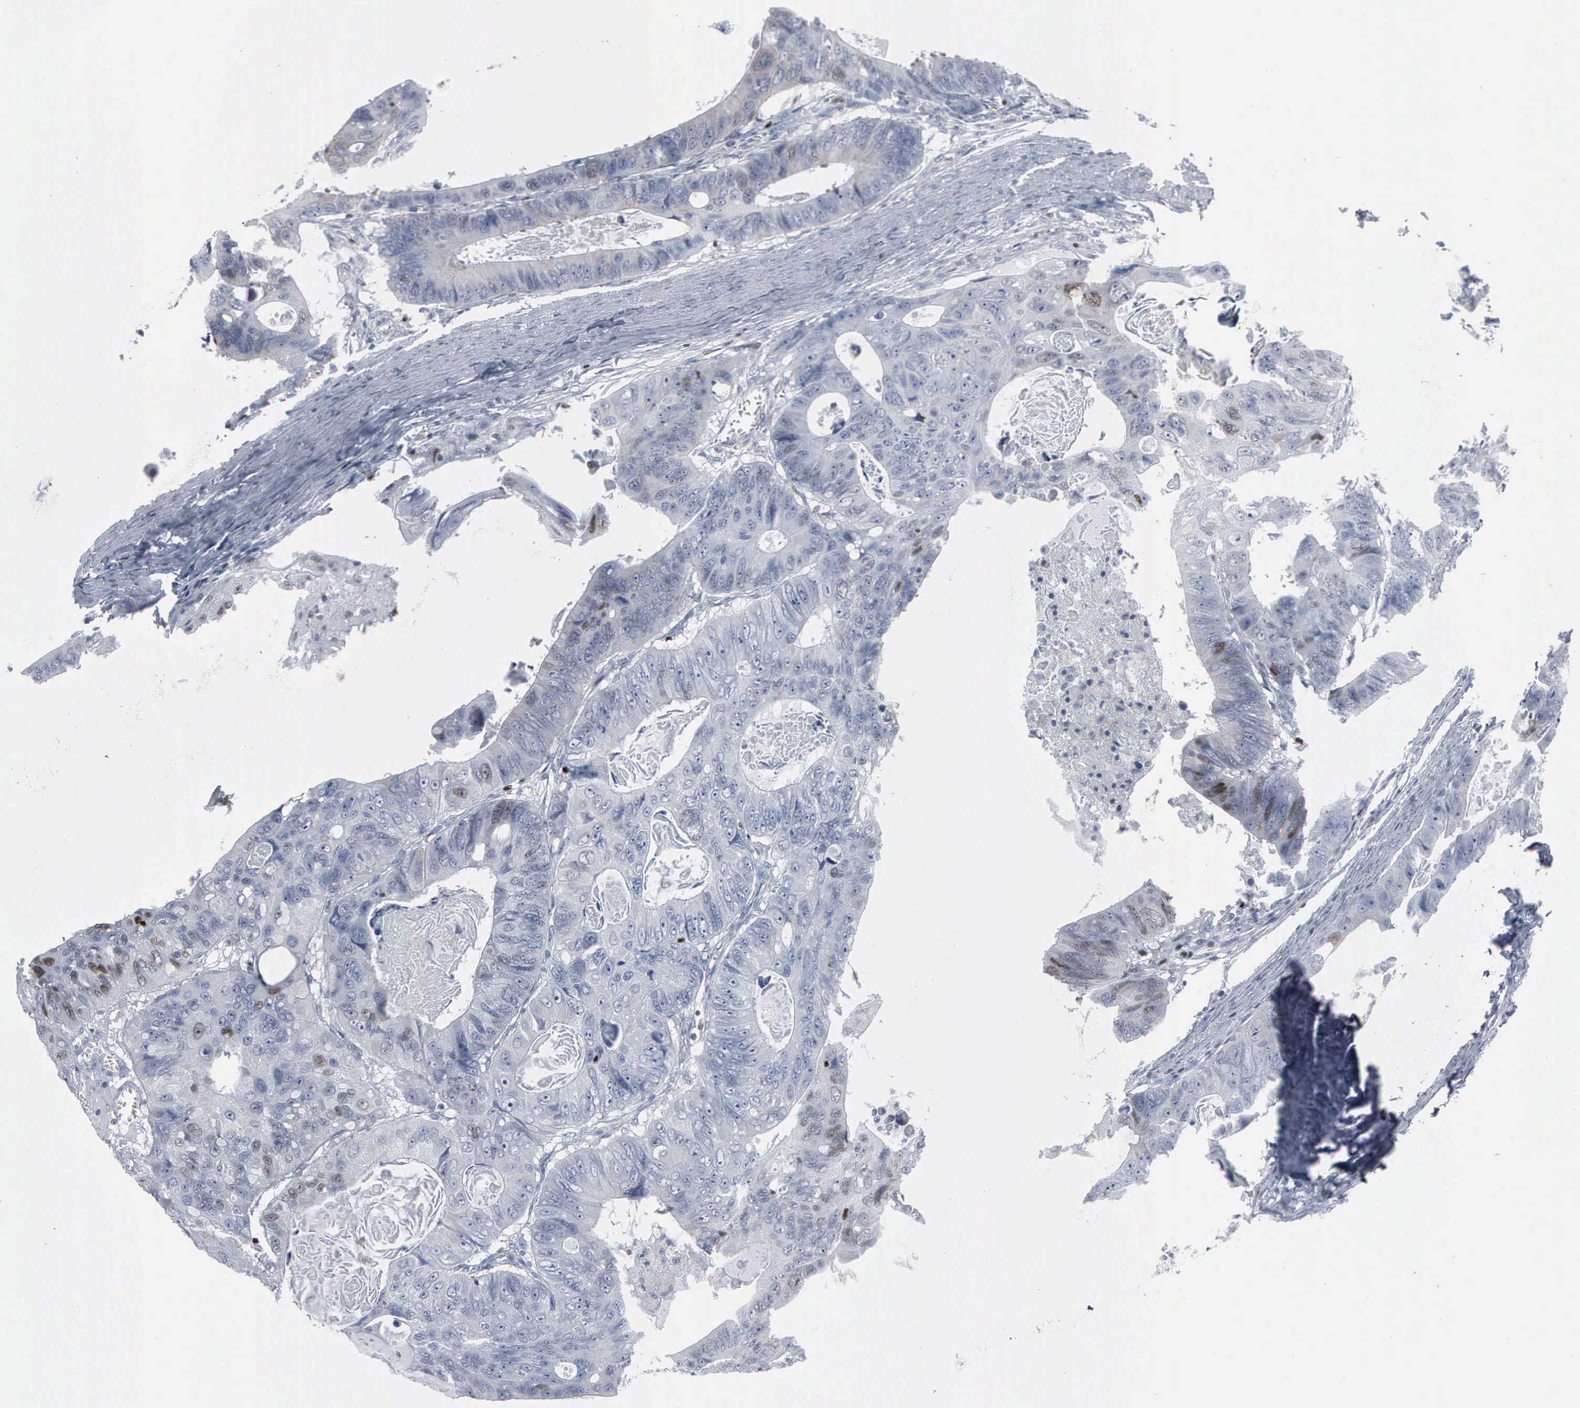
{"staining": {"intensity": "negative", "quantity": "none", "location": "none"}, "tissue": "colorectal cancer", "cell_type": "Tumor cells", "image_type": "cancer", "snomed": [{"axis": "morphology", "description": "Adenocarcinoma, NOS"}, {"axis": "topography", "description": "Colon"}], "caption": "Adenocarcinoma (colorectal) stained for a protein using IHC exhibits no staining tumor cells.", "gene": "CCND3", "patient": {"sex": "female", "age": 55}}